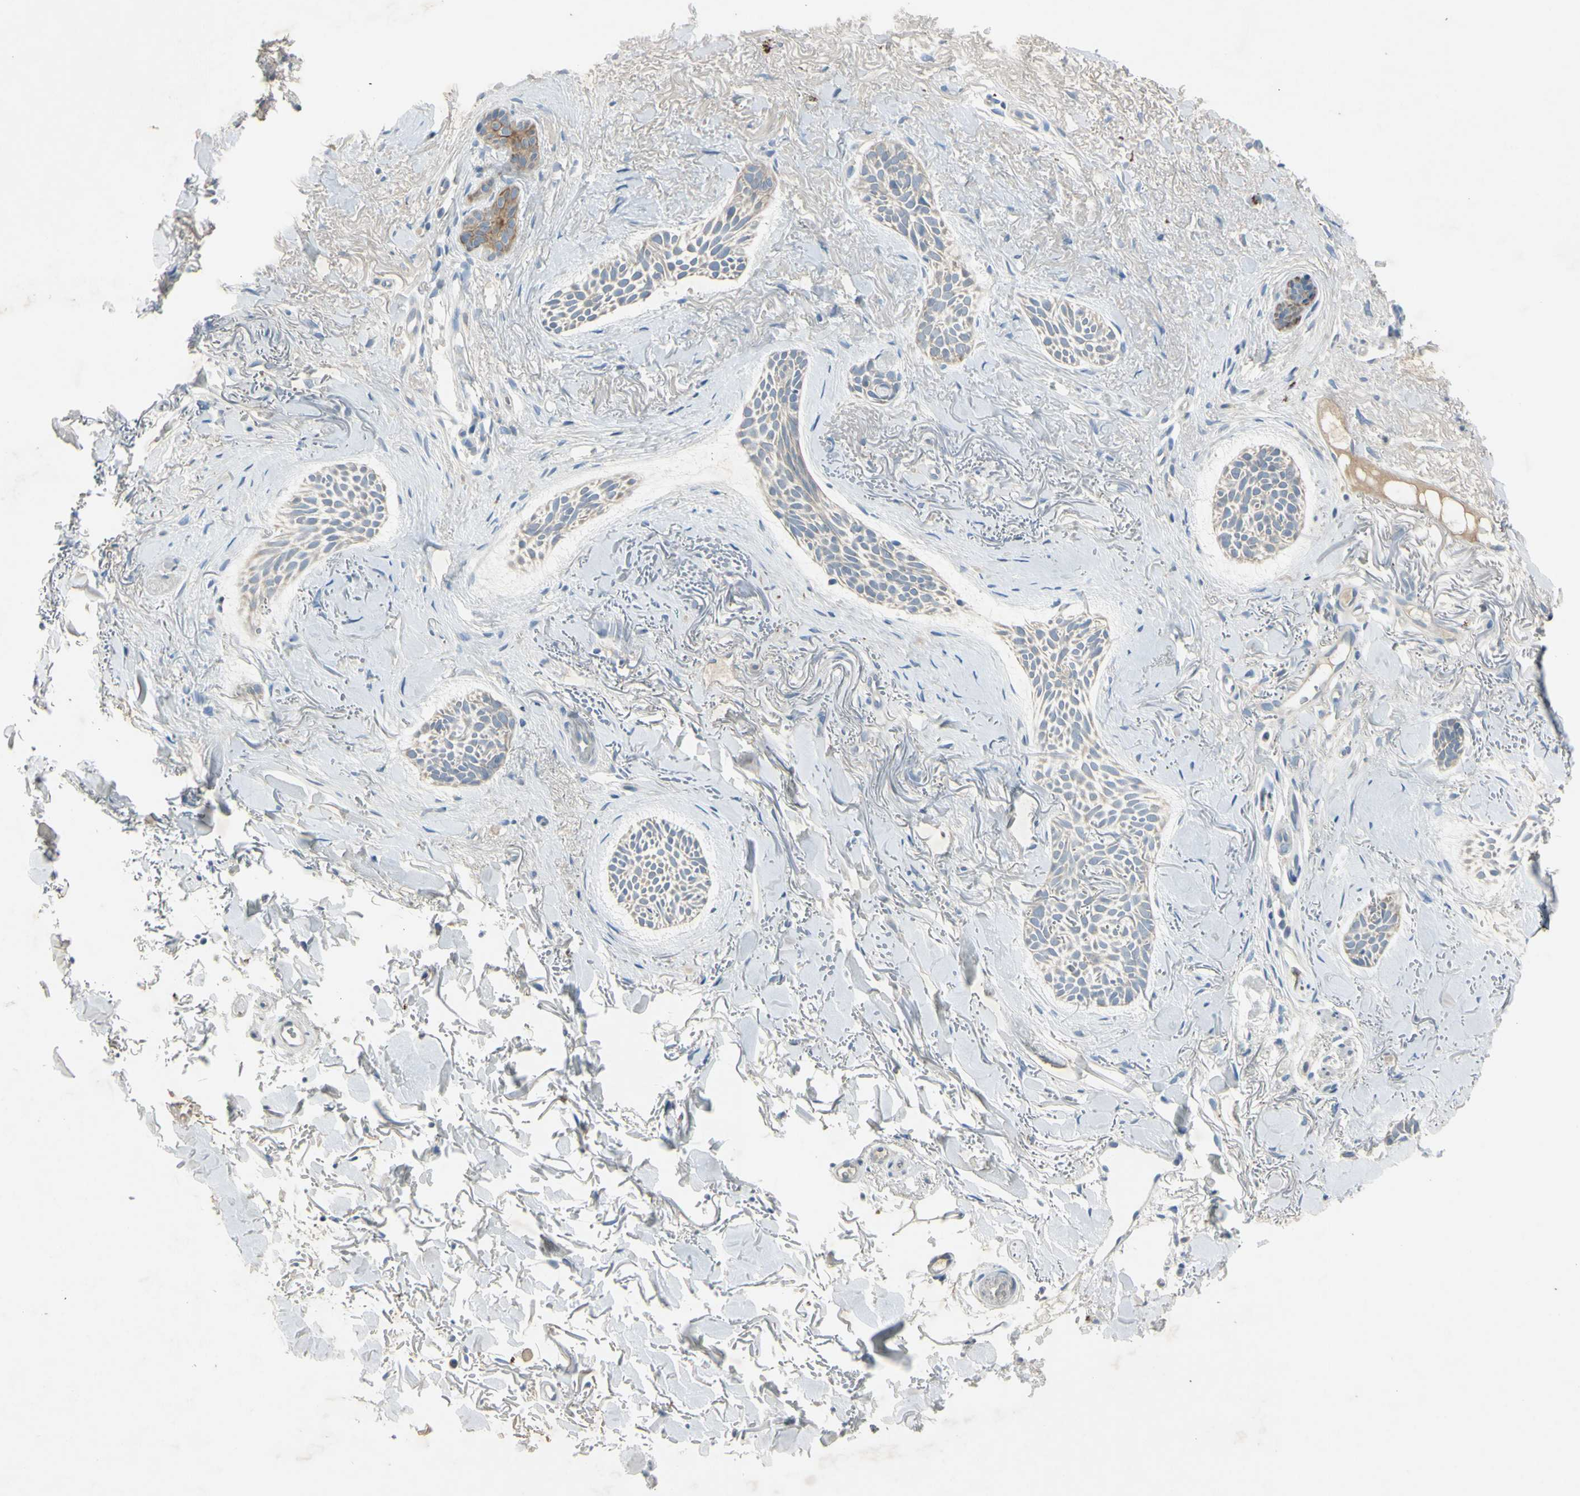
{"staining": {"intensity": "negative", "quantity": "none", "location": "none"}, "tissue": "skin cancer", "cell_type": "Tumor cells", "image_type": "cancer", "snomed": [{"axis": "morphology", "description": "Normal tissue, NOS"}, {"axis": "morphology", "description": "Basal cell carcinoma"}, {"axis": "topography", "description": "Skin"}], "caption": "Micrograph shows no protein positivity in tumor cells of basal cell carcinoma (skin) tissue.", "gene": "AATK", "patient": {"sex": "female", "age": 84}}